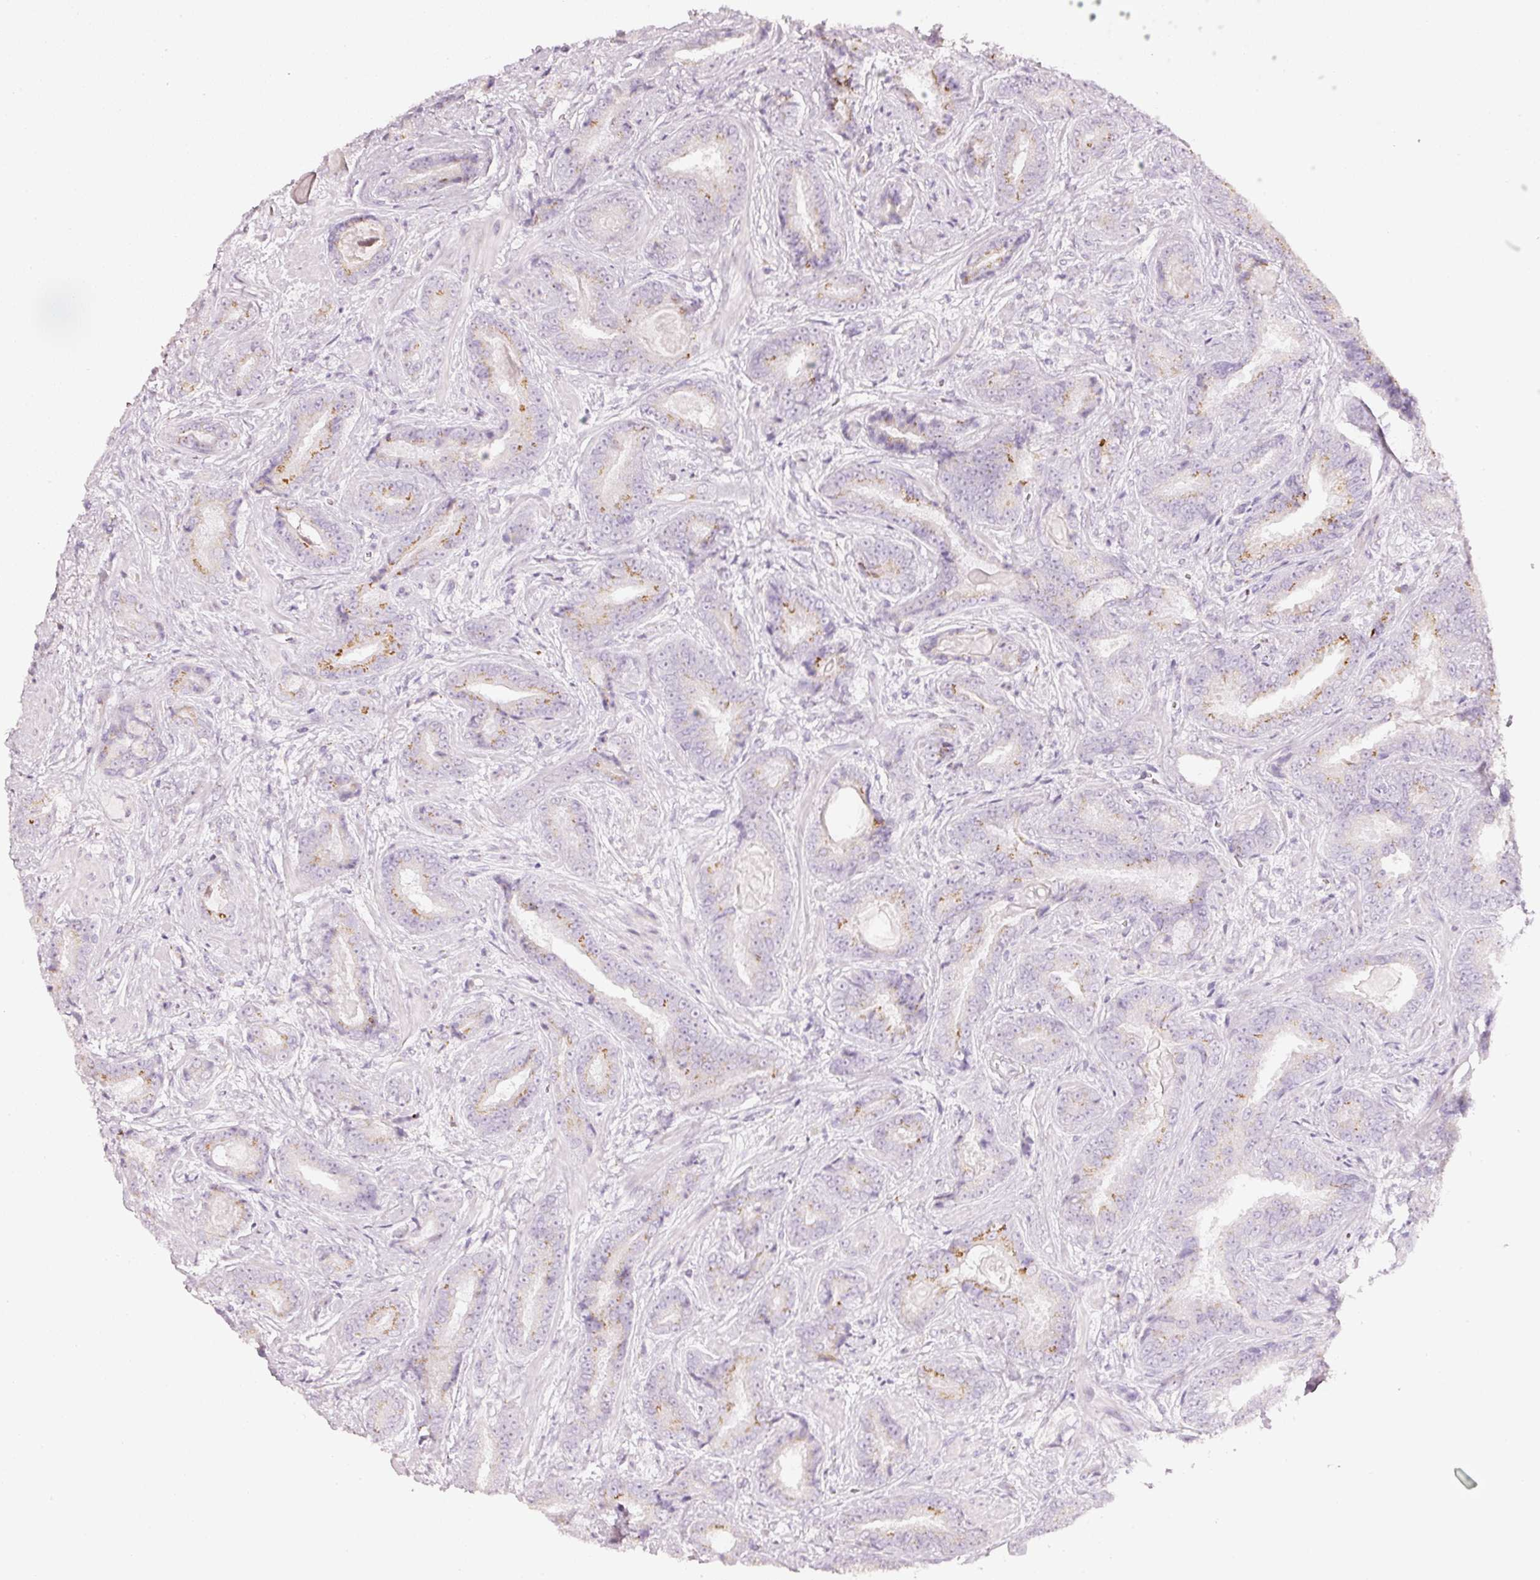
{"staining": {"intensity": "moderate", "quantity": "<25%", "location": "cytoplasmic/membranous"}, "tissue": "prostate cancer", "cell_type": "Tumor cells", "image_type": "cancer", "snomed": [{"axis": "morphology", "description": "Adenocarcinoma, Low grade"}, {"axis": "topography", "description": "Prostate"}], "caption": "The immunohistochemical stain shows moderate cytoplasmic/membranous staining in tumor cells of prostate cancer (low-grade adenocarcinoma) tissue.", "gene": "SDF4", "patient": {"sex": "male", "age": 62}}